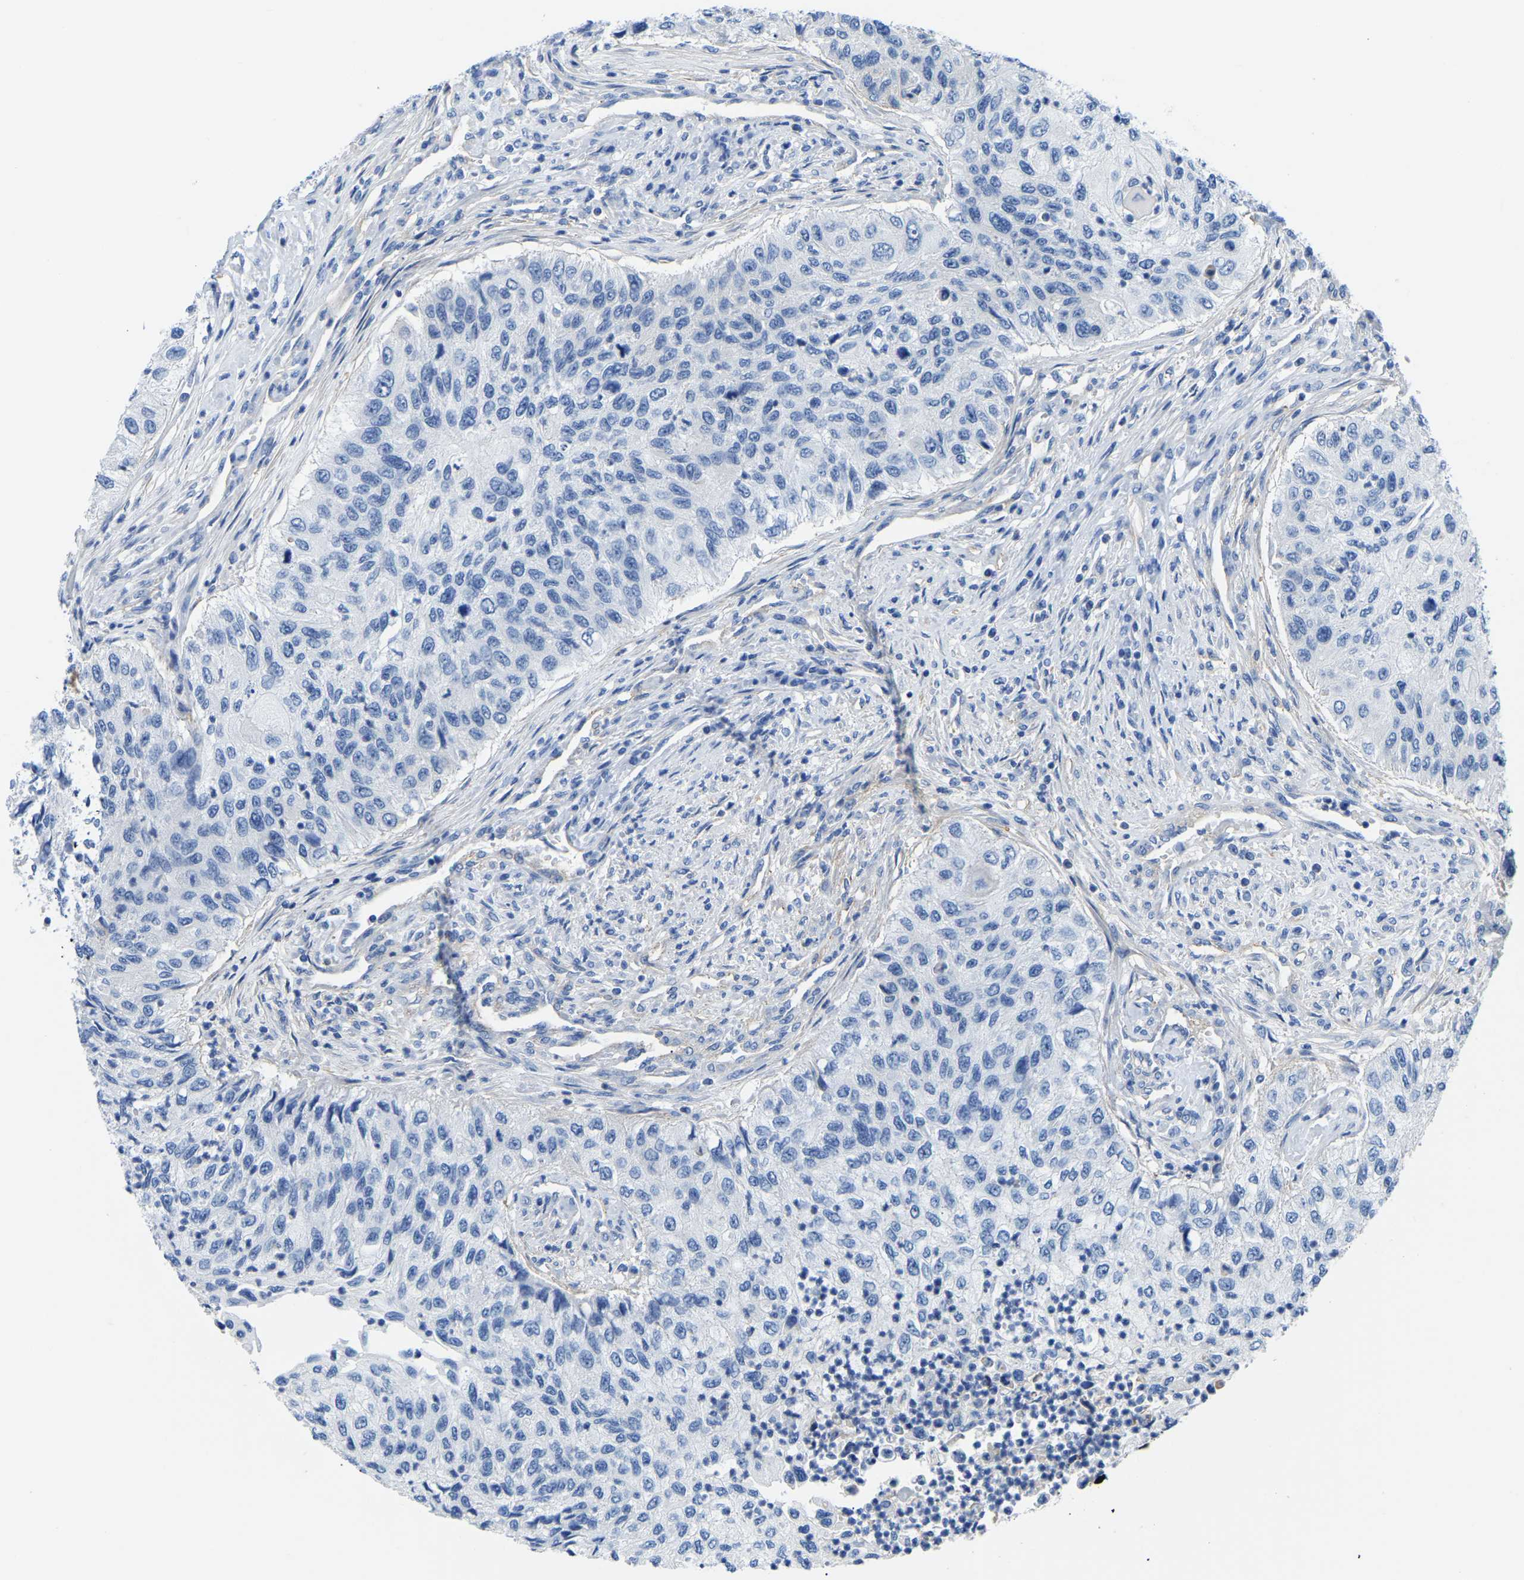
{"staining": {"intensity": "negative", "quantity": "none", "location": "none"}, "tissue": "urothelial cancer", "cell_type": "Tumor cells", "image_type": "cancer", "snomed": [{"axis": "morphology", "description": "Urothelial carcinoma, High grade"}, {"axis": "topography", "description": "Urinary bladder"}], "caption": "High-grade urothelial carcinoma was stained to show a protein in brown. There is no significant staining in tumor cells. (DAB immunohistochemistry visualized using brightfield microscopy, high magnification).", "gene": "UPK3A", "patient": {"sex": "female", "age": 60}}